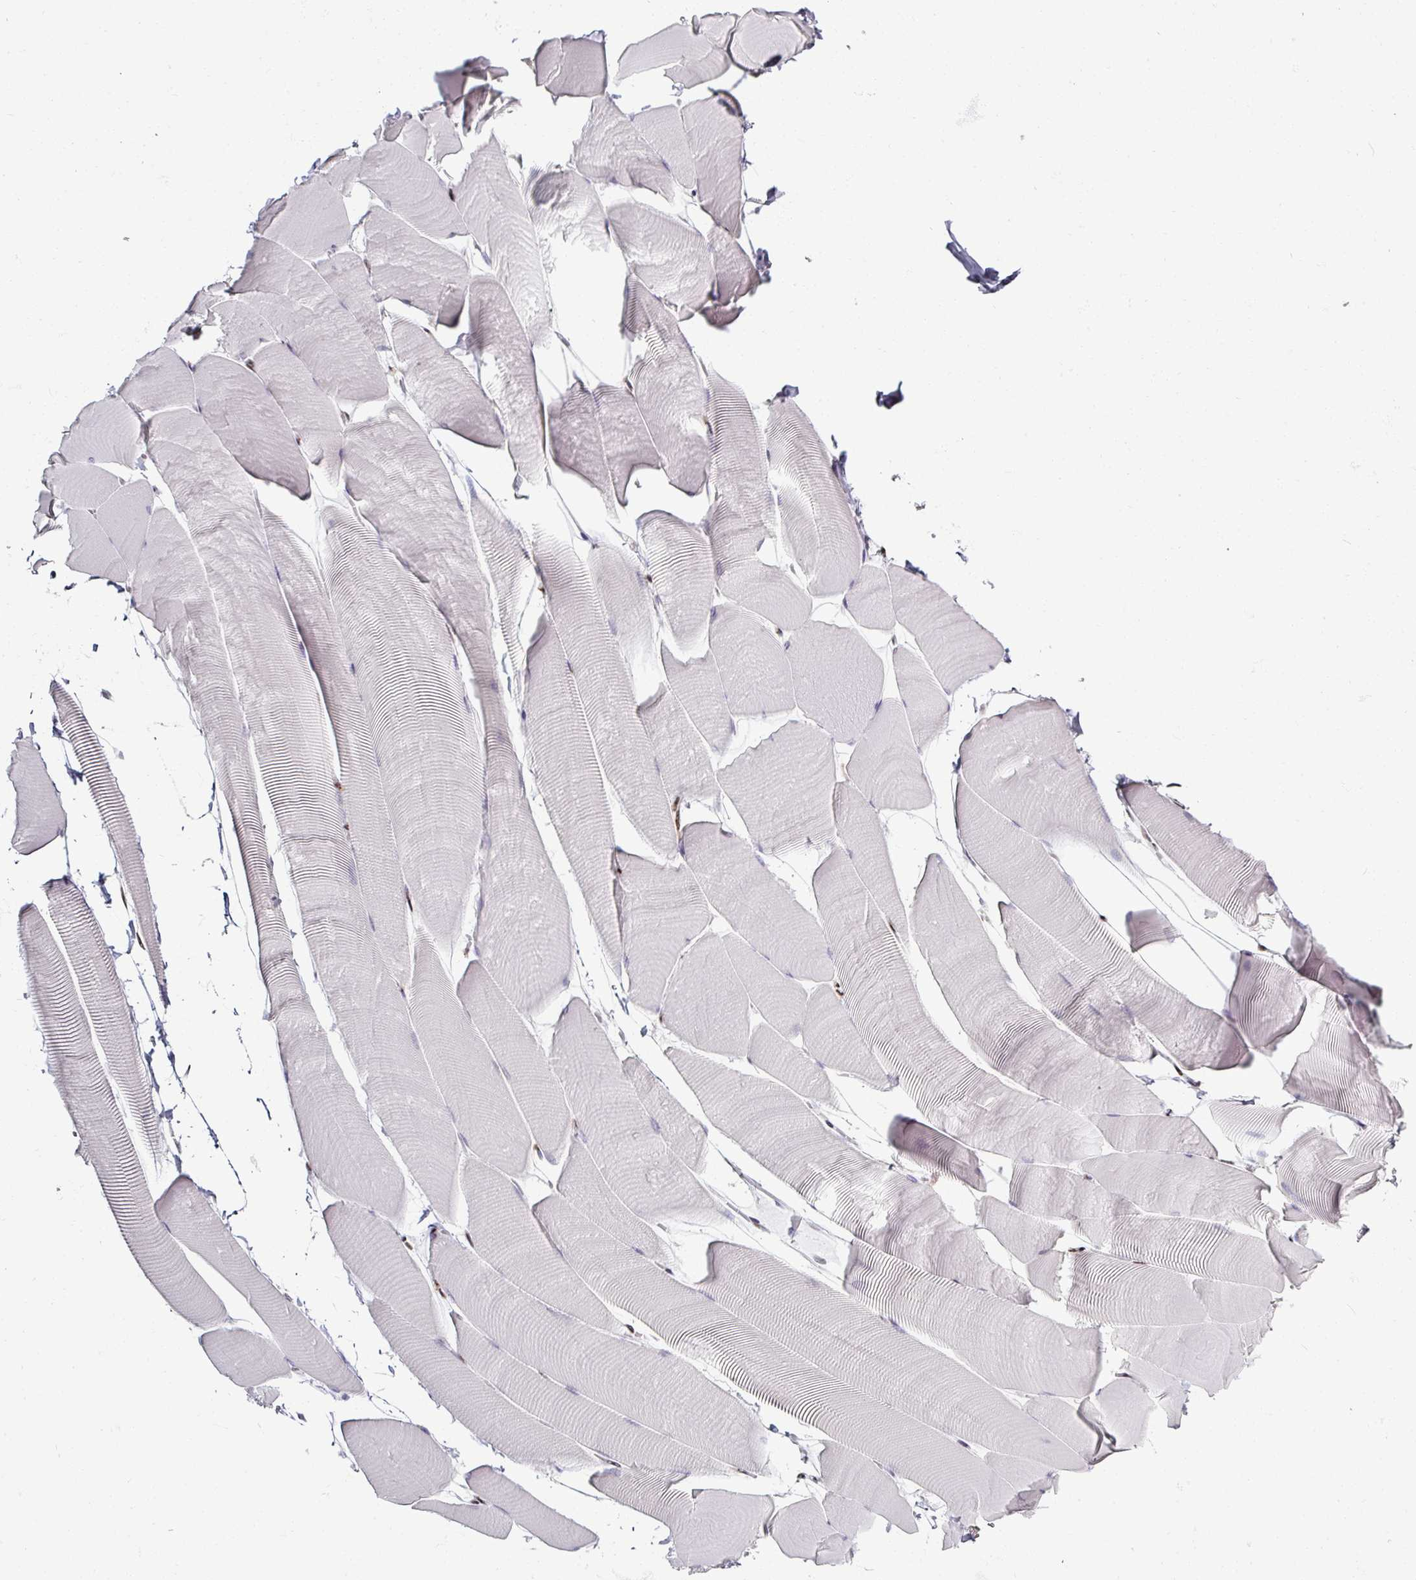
{"staining": {"intensity": "negative", "quantity": "none", "location": "none"}, "tissue": "skeletal muscle", "cell_type": "Myocytes", "image_type": "normal", "snomed": [{"axis": "morphology", "description": "Normal tissue, NOS"}, {"axis": "topography", "description": "Skeletal muscle"}], "caption": "IHC micrograph of normal skeletal muscle stained for a protein (brown), which displays no expression in myocytes.", "gene": "ADAR", "patient": {"sex": "male", "age": 25}}